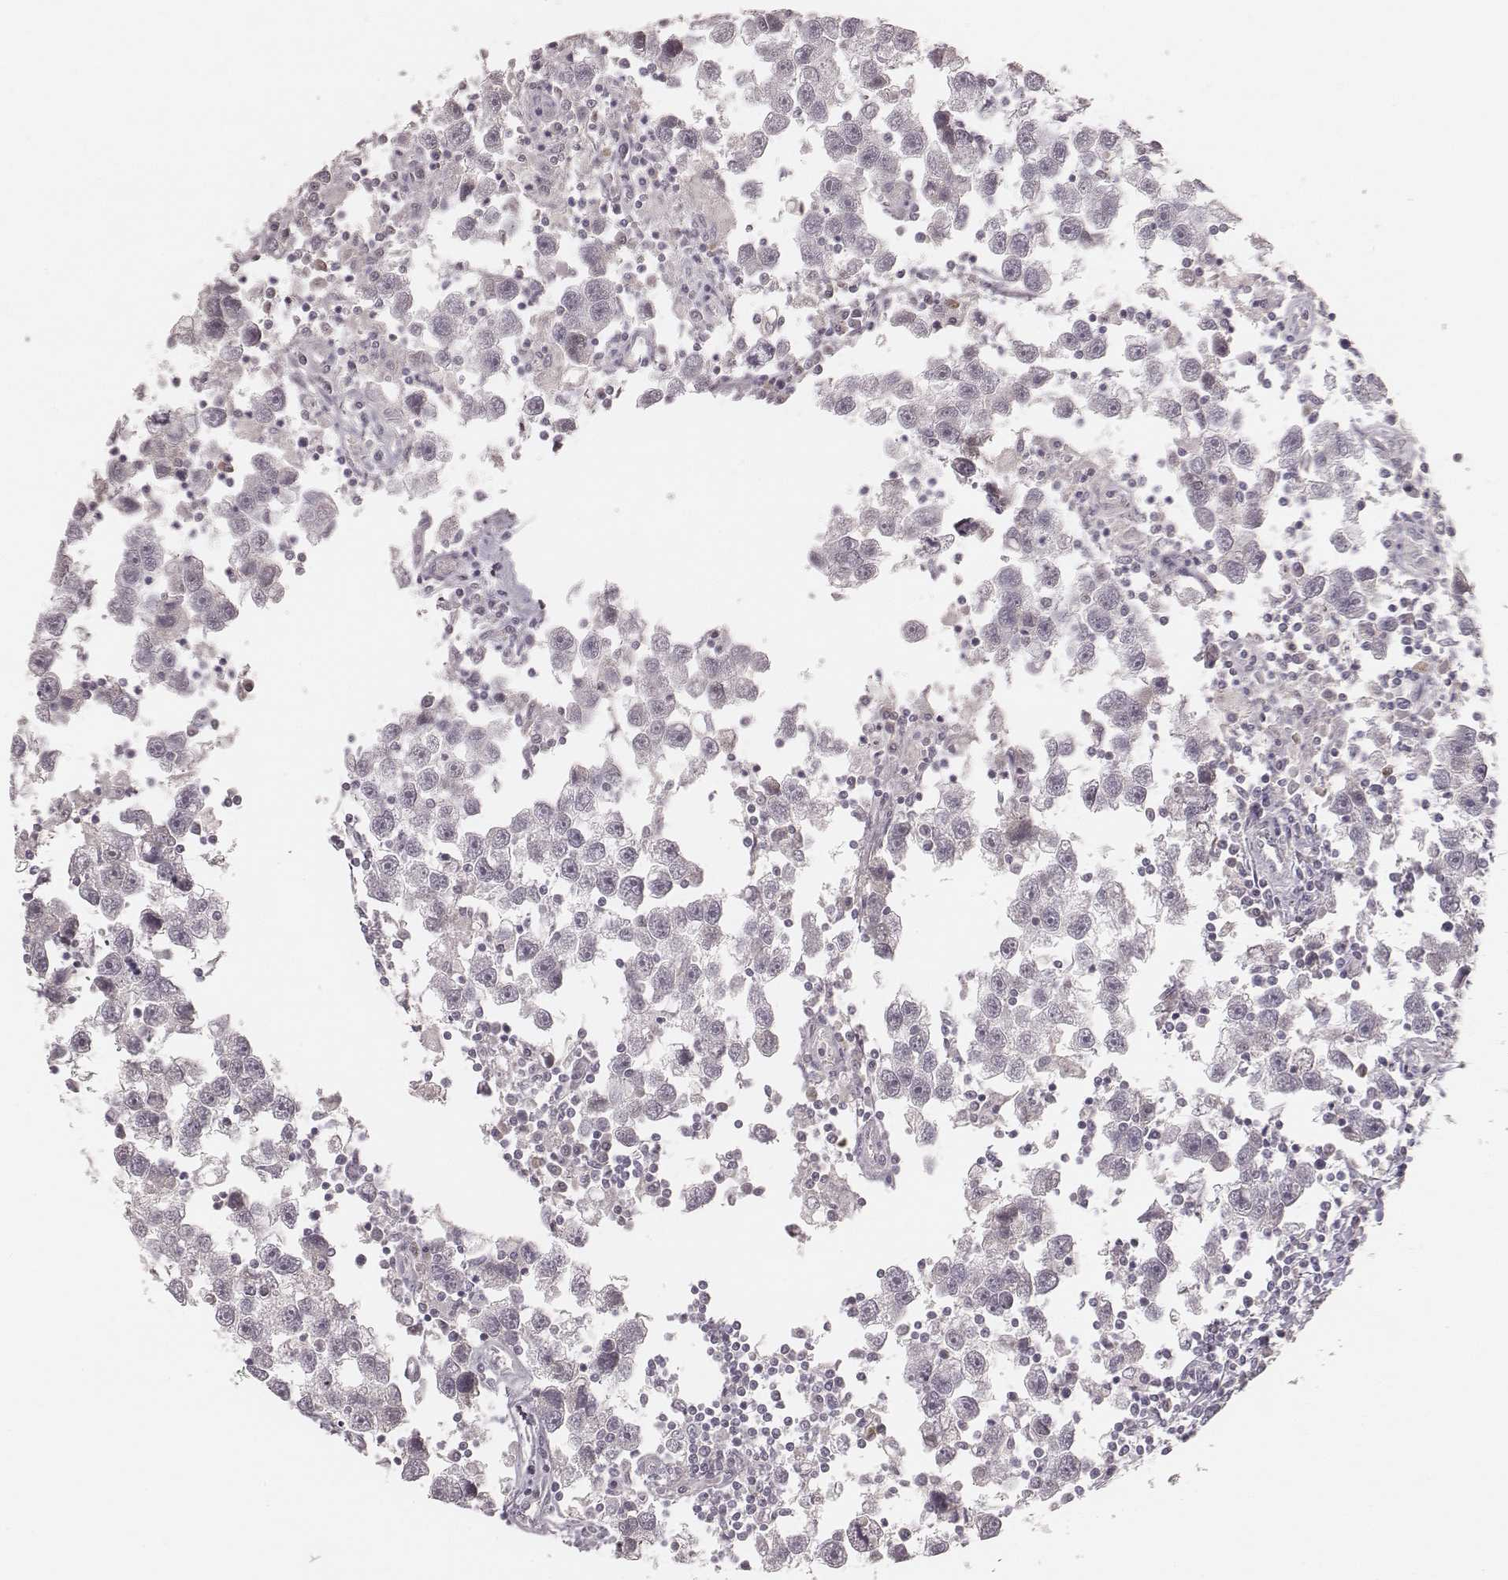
{"staining": {"intensity": "negative", "quantity": "none", "location": "none"}, "tissue": "testis cancer", "cell_type": "Tumor cells", "image_type": "cancer", "snomed": [{"axis": "morphology", "description": "Seminoma, NOS"}, {"axis": "topography", "description": "Testis"}], "caption": "An immunohistochemistry histopathology image of testis cancer is shown. There is no staining in tumor cells of testis cancer.", "gene": "LY6K", "patient": {"sex": "male", "age": 30}}